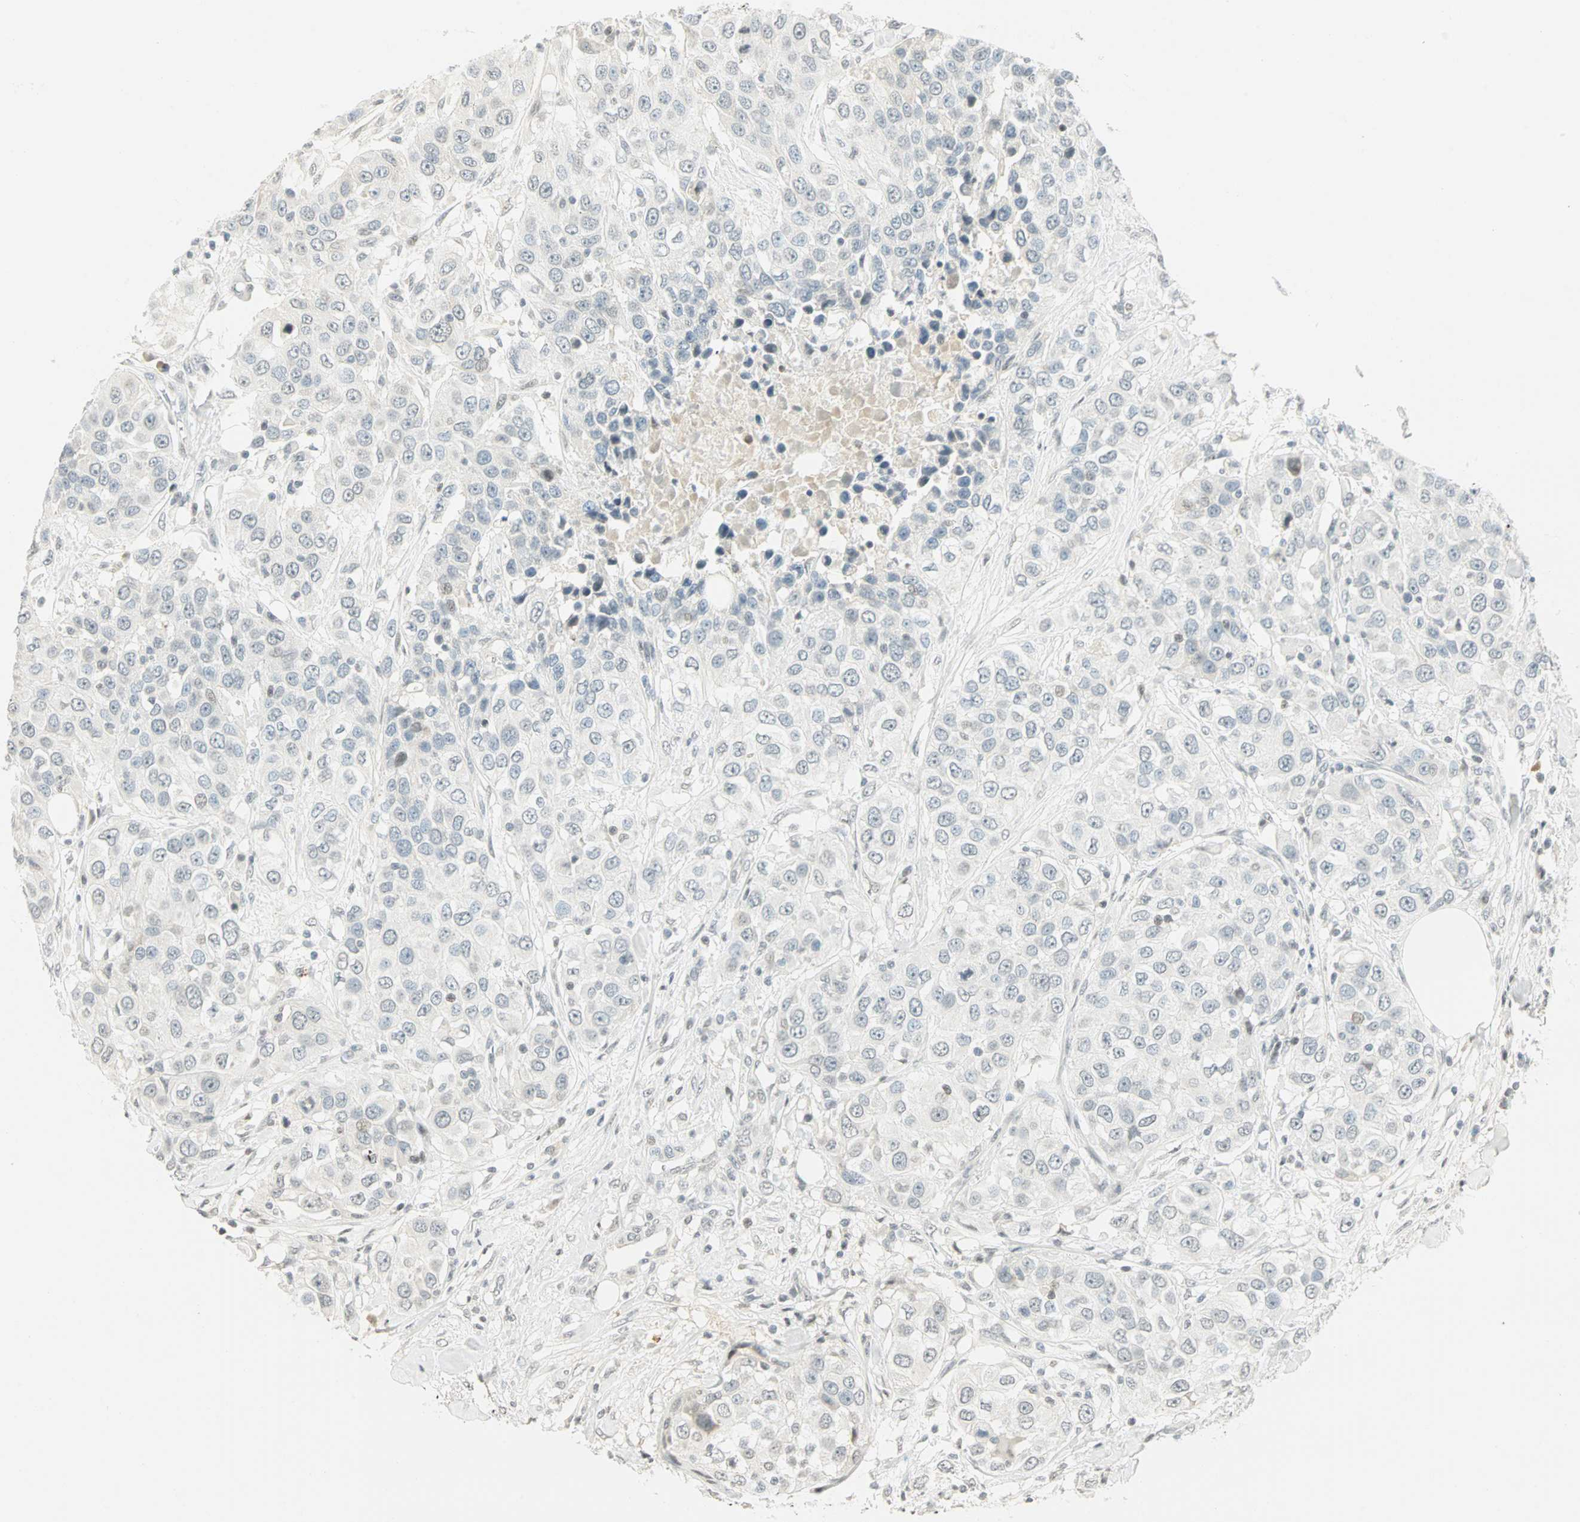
{"staining": {"intensity": "weak", "quantity": "<25%", "location": "nuclear"}, "tissue": "urothelial cancer", "cell_type": "Tumor cells", "image_type": "cancer", "snomed": [{"axis": "morphology", "description": "Urothelial carcinoma, High grade"}, {"axis": "topography", "description": "Urinary bladder"}], "caption": "High magnification brightfield microscopy of urothelial cancer stained with DAB (brown) and counterstained with hematoxylin (blue): tumor cells show no significant expression. (DAB (3,3'-diaminobenzidine) IHC visualized using brightfield microscopy, high magnification).", "gene": "SMAD3", "patient": {"sex": "female", "age": 80}}